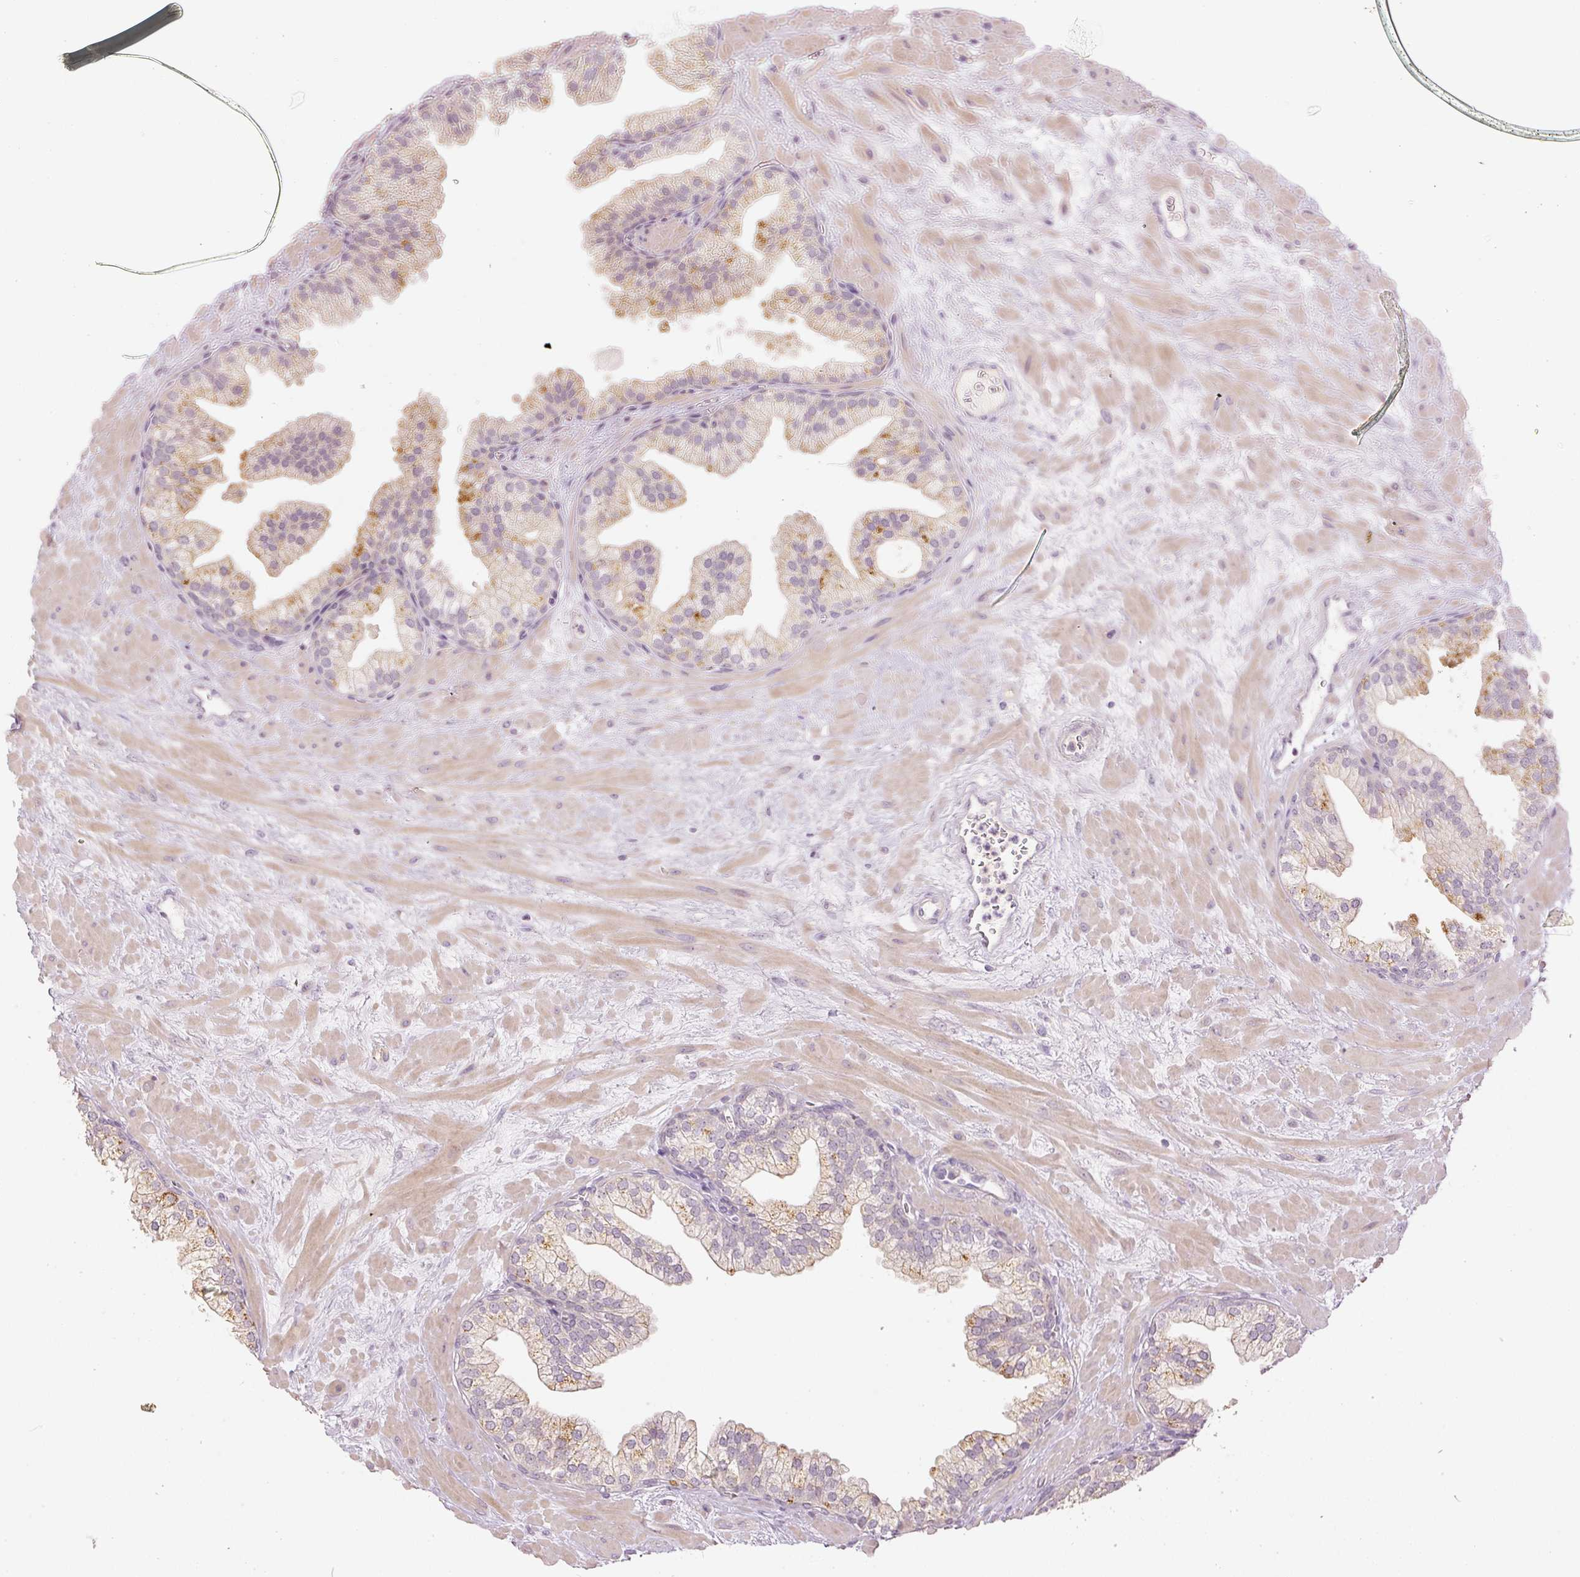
{"staining": {"intensity": "moderate", "quantity": "25%-75%", "location": "cytoplasmic/membranous"}, "tissue": "prostate", "cell_type": "Glandular cells", "image_type": "normal", "snomed": [{"axis": "morphology", "description": "Normal tissue, NOS"}, {"axis": "topography", "description": "Prostate"}, {"axis": "topography", "description": "Peripheral nerve tissue"}], "caption": "A medium amount of moderate cytoplasmic/membranous positivity is present in about 25%-75% of glandular cells in benign prostate.", "gene": "GZMA", "patient": {"sex": "male", "age": 61}}